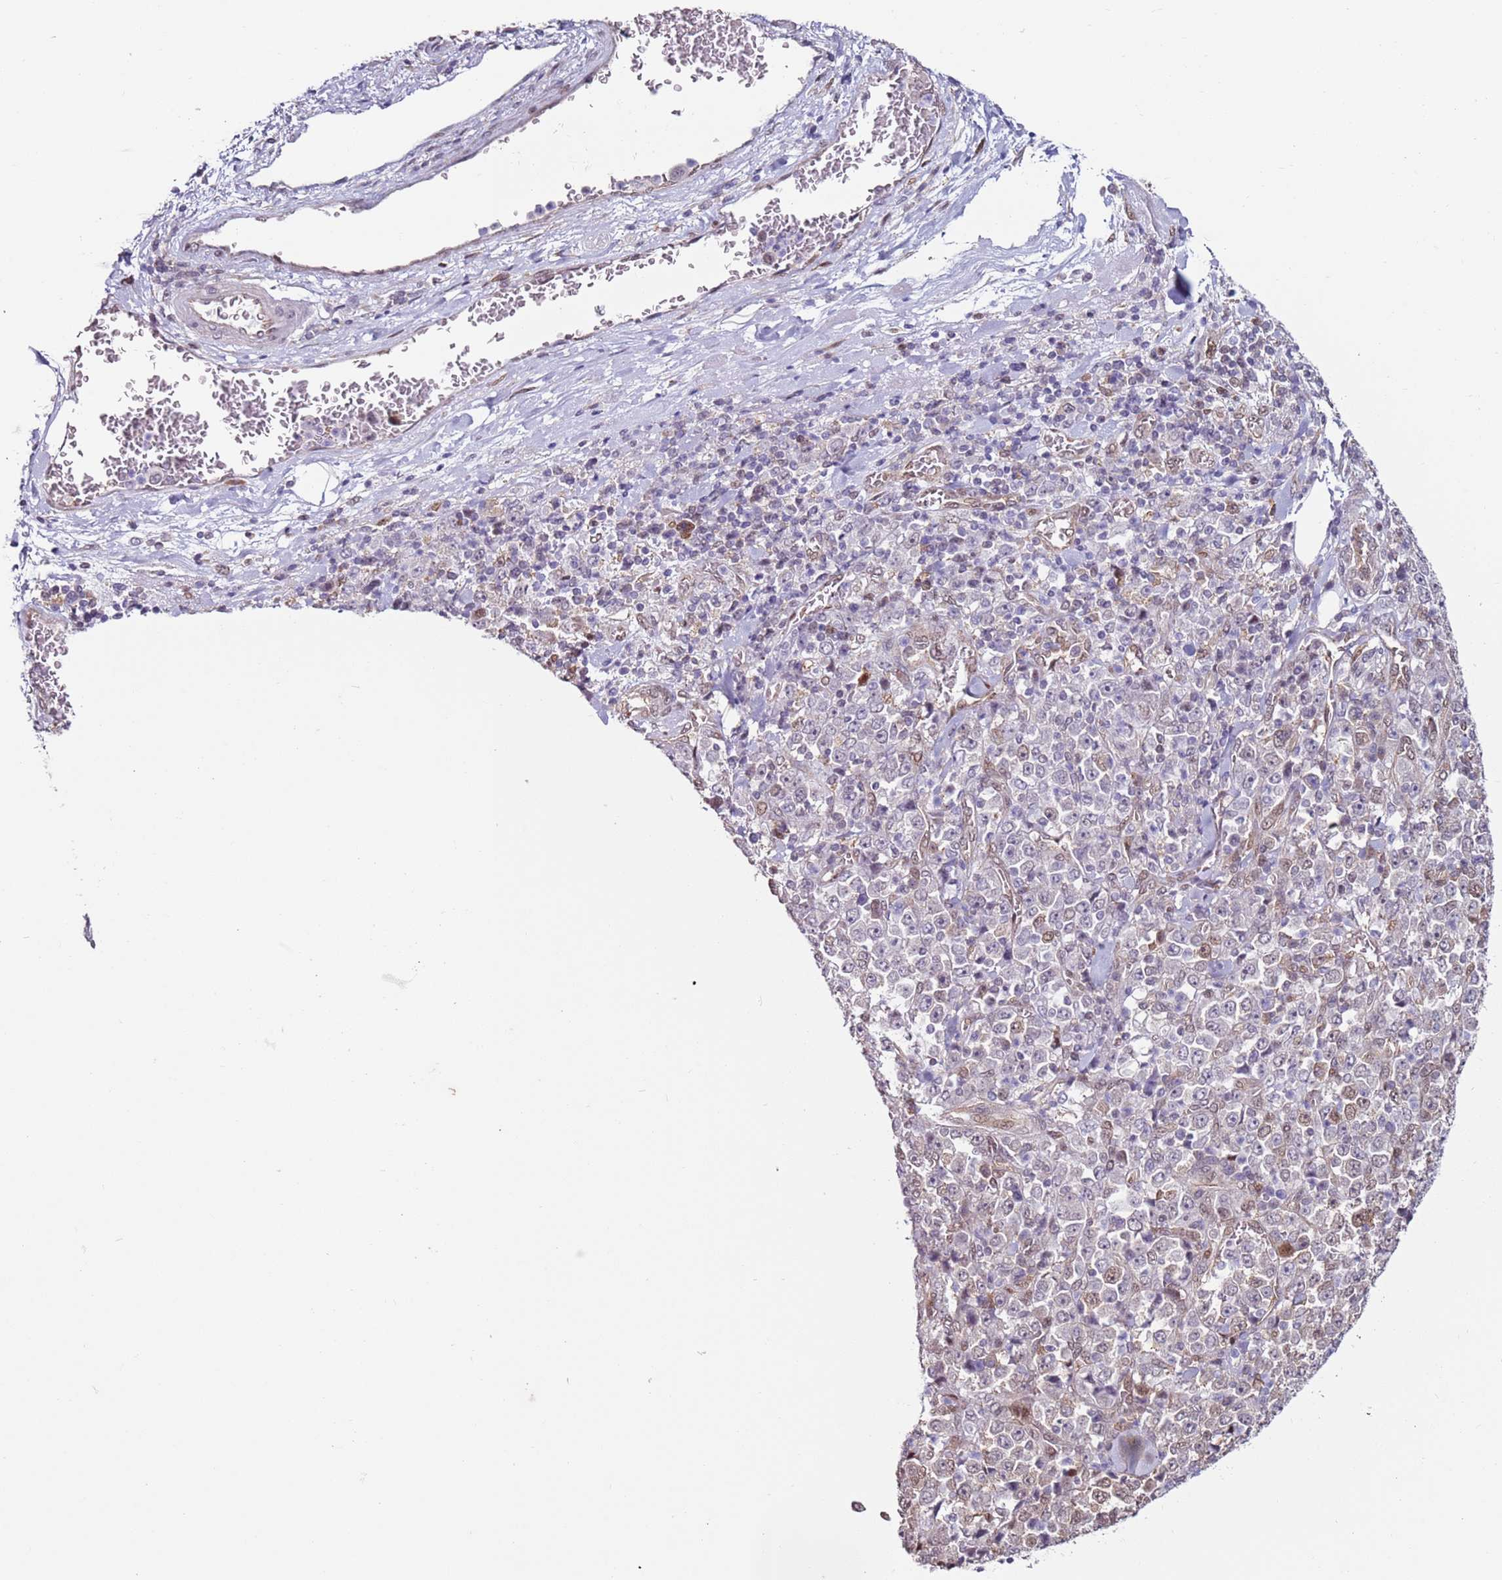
{"staining": {"intensity": "moderate", "quantity": "25%-75%", "location": "nuclear"}, "tissue": "stomach cancer", "cell_type": "Tumor cells", "image_type": "cancer", "snomed": [{"axis": "morphology", "description": "Normal tissue, NOS"}, {"axis": "morphology", "description": "Adenocarcinoma, NOS"}, {"axis": "topography", "description": "Stomach, upper"}, {"axis": "topography", "description": "Stomach"}], "caption": "Immunohistochemistry photomicrograph of neoplastic tissue: adenocarcinoma (stomach) stained using immunohistochemistry shows medium levels of moderate protein expression localized specifically in the nuclear of tumor cells, appearing as a nuclear brown color.", "gene": "PSMD4", "patient": {"sex": "male", "age": 59}}